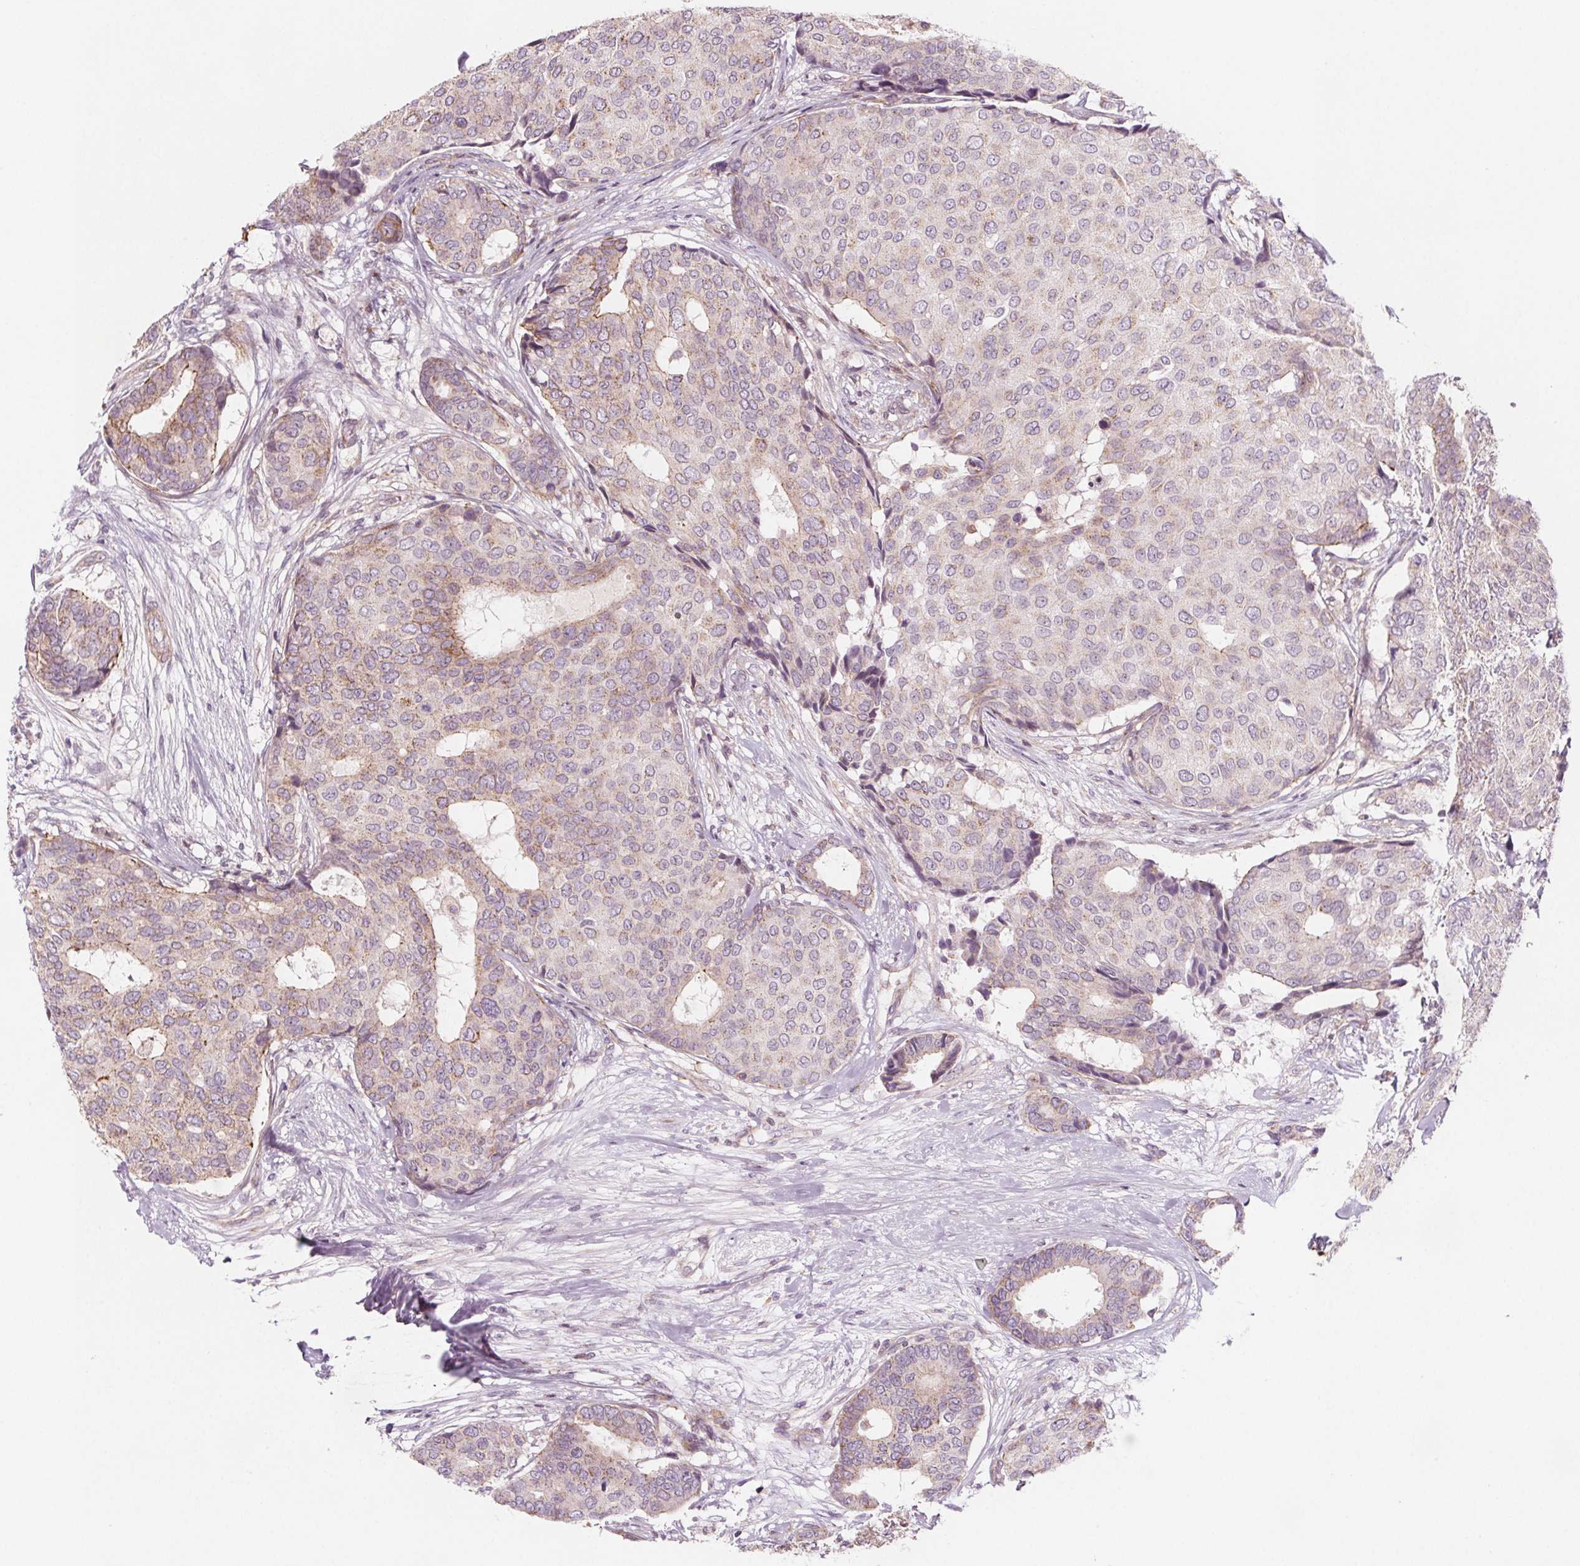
{"staining": {"intensity": "weak", "quantity": "<25%", "location": "cytoplasmic/membranous"}, "tissue": "breast cancer", "cell_type": "Tumor cells", "image_type": "cancer", "snomed": [{"axis": "morphology", "description": "Duct carcinoma"}, {"axis": "topography", "description": "Breast"}], "caption": "Human invasive ductal carcinoma (breast) stained for a protein using IHC exhibits no staining in tumor cells.", "gene": "ADAM33", "patient": {"sex": "female", "age": 75}}